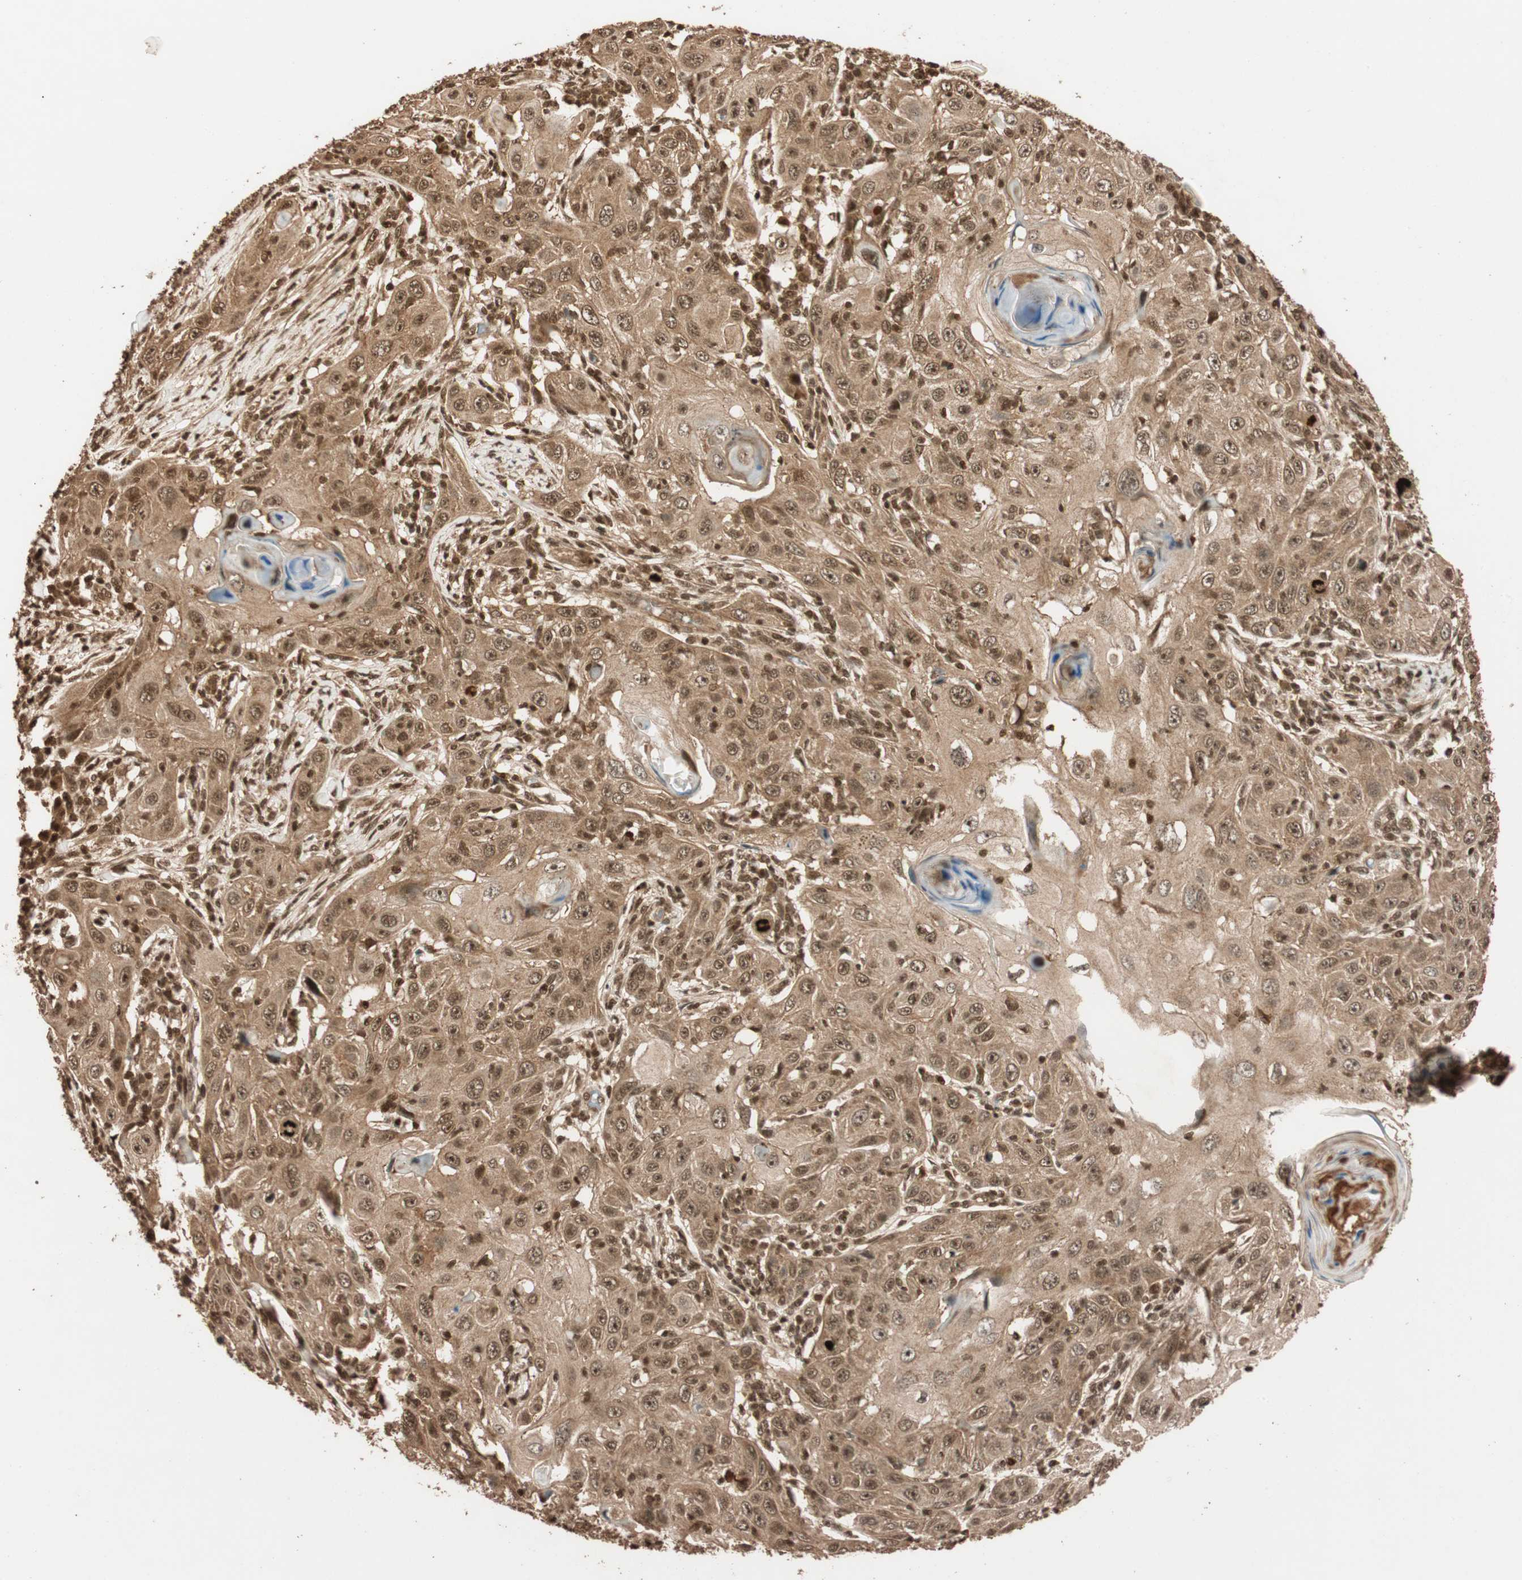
{"staining": {"intensity": "moderate", "quantity": ">75%", "location": "cytoplasmic/membranous,nuclear"}, "tissue": "skin cancer", "cell_type": "Tumor cells", "image_type": "cancer", "snomed": [{"axis": "morphology", "description": "Squamous cell carcinoma, NOS"}, {"axis": "topography", "description": "Skin"}], "caption": "Protein staining shows moderate cytoplasmic/membranous and nuclear expression in approximately >75% of tumor cells in skin cancer.", "gene": "ALKBH5", "patient": {"sex": "female", "age": 88}}